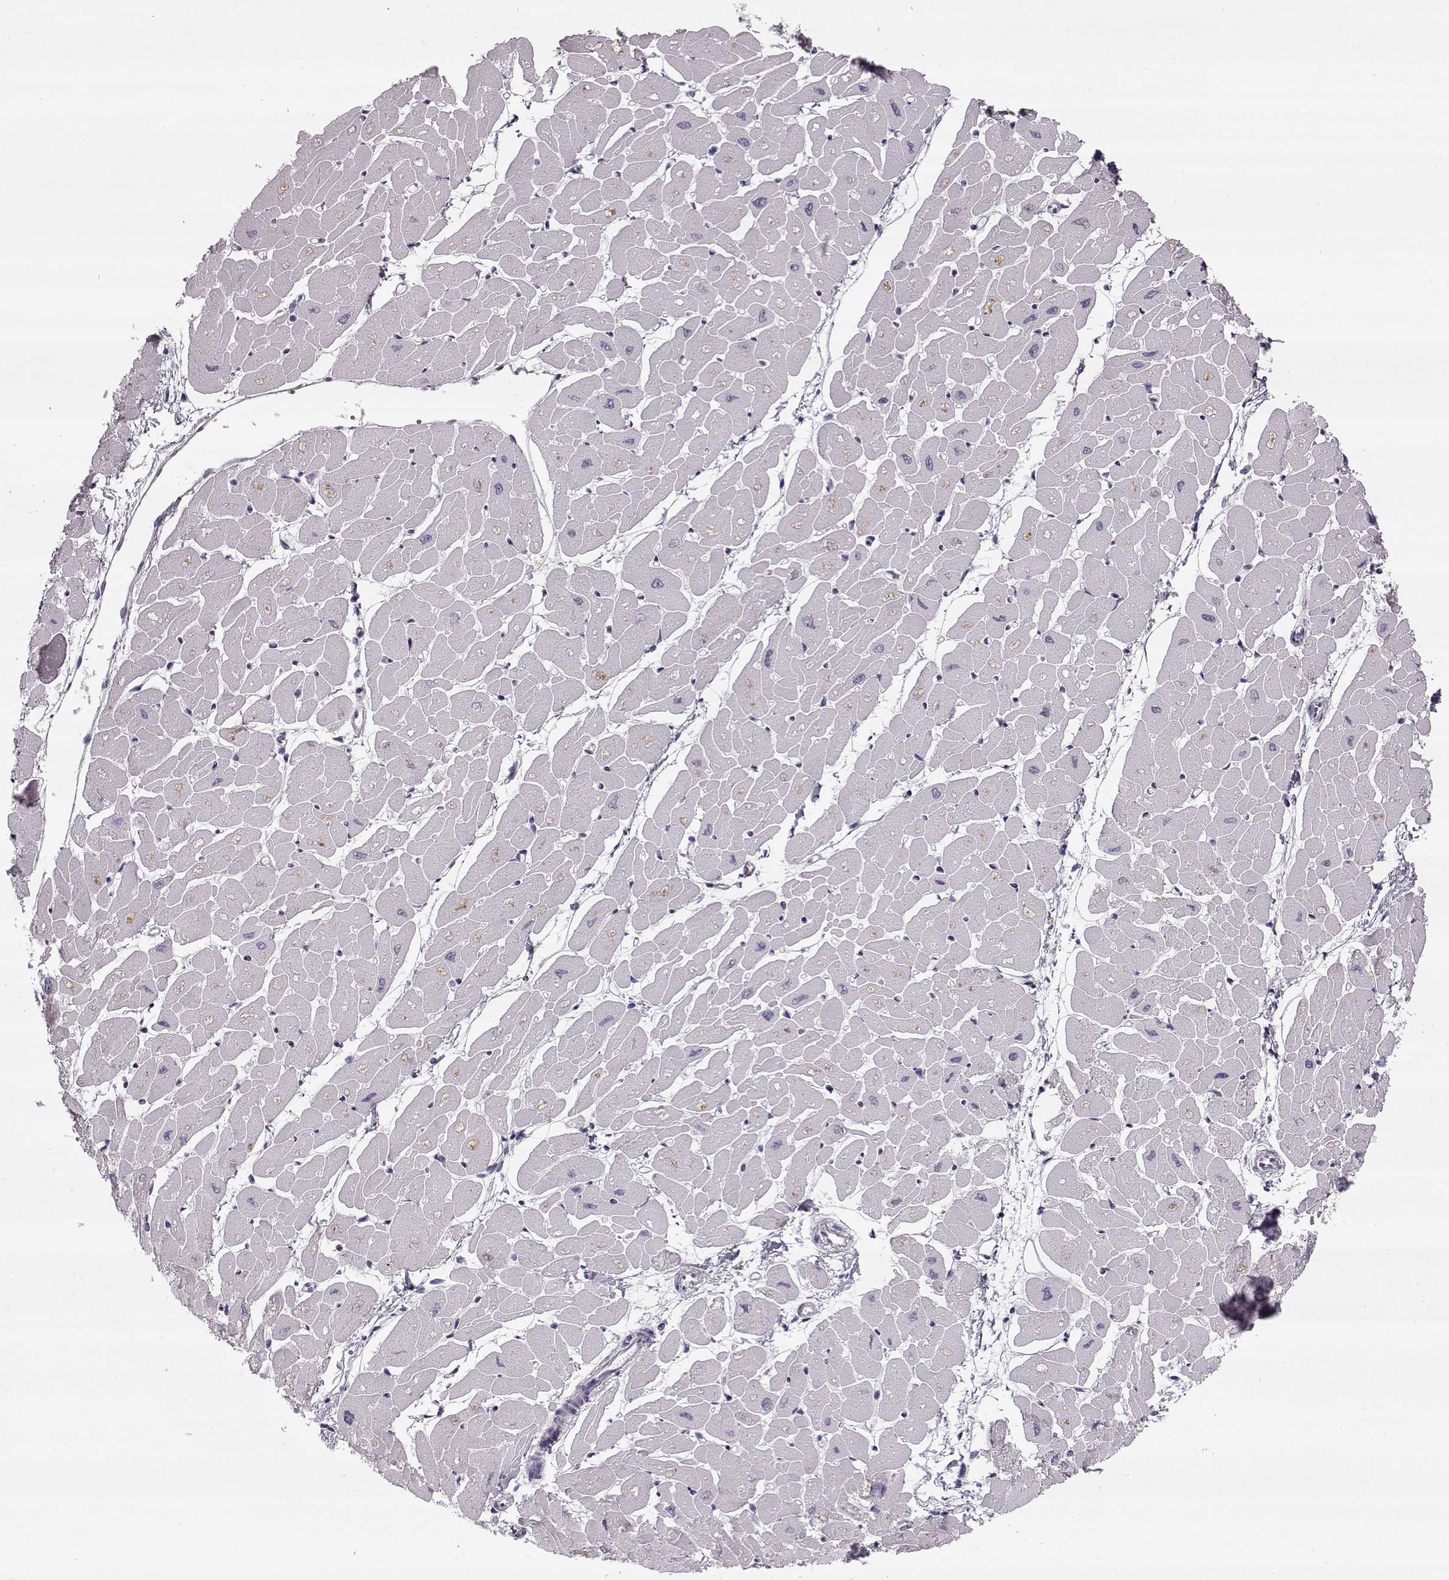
{"staining": {"intensity": "negative", "quantity": "none", "location": "none"}, "tissue": "heart muscle", "cell_type": "Cardiomyocytes", "image_type": "normal", "snomed": [{"axis": "morphology", "description": "Normal tissue, NOS"}, {"axis": "topography", "description": "Heart"}], "caption": "Immunohistochemistry histopathology image of benign heart muscle: heart muscle stained with DAB (3,3'-diaminobenzidine) exhibits no significant protein positivity in cardiomyocytes.", "gene": "PNMT", "patient": {"sex": "male", "age": 57}}